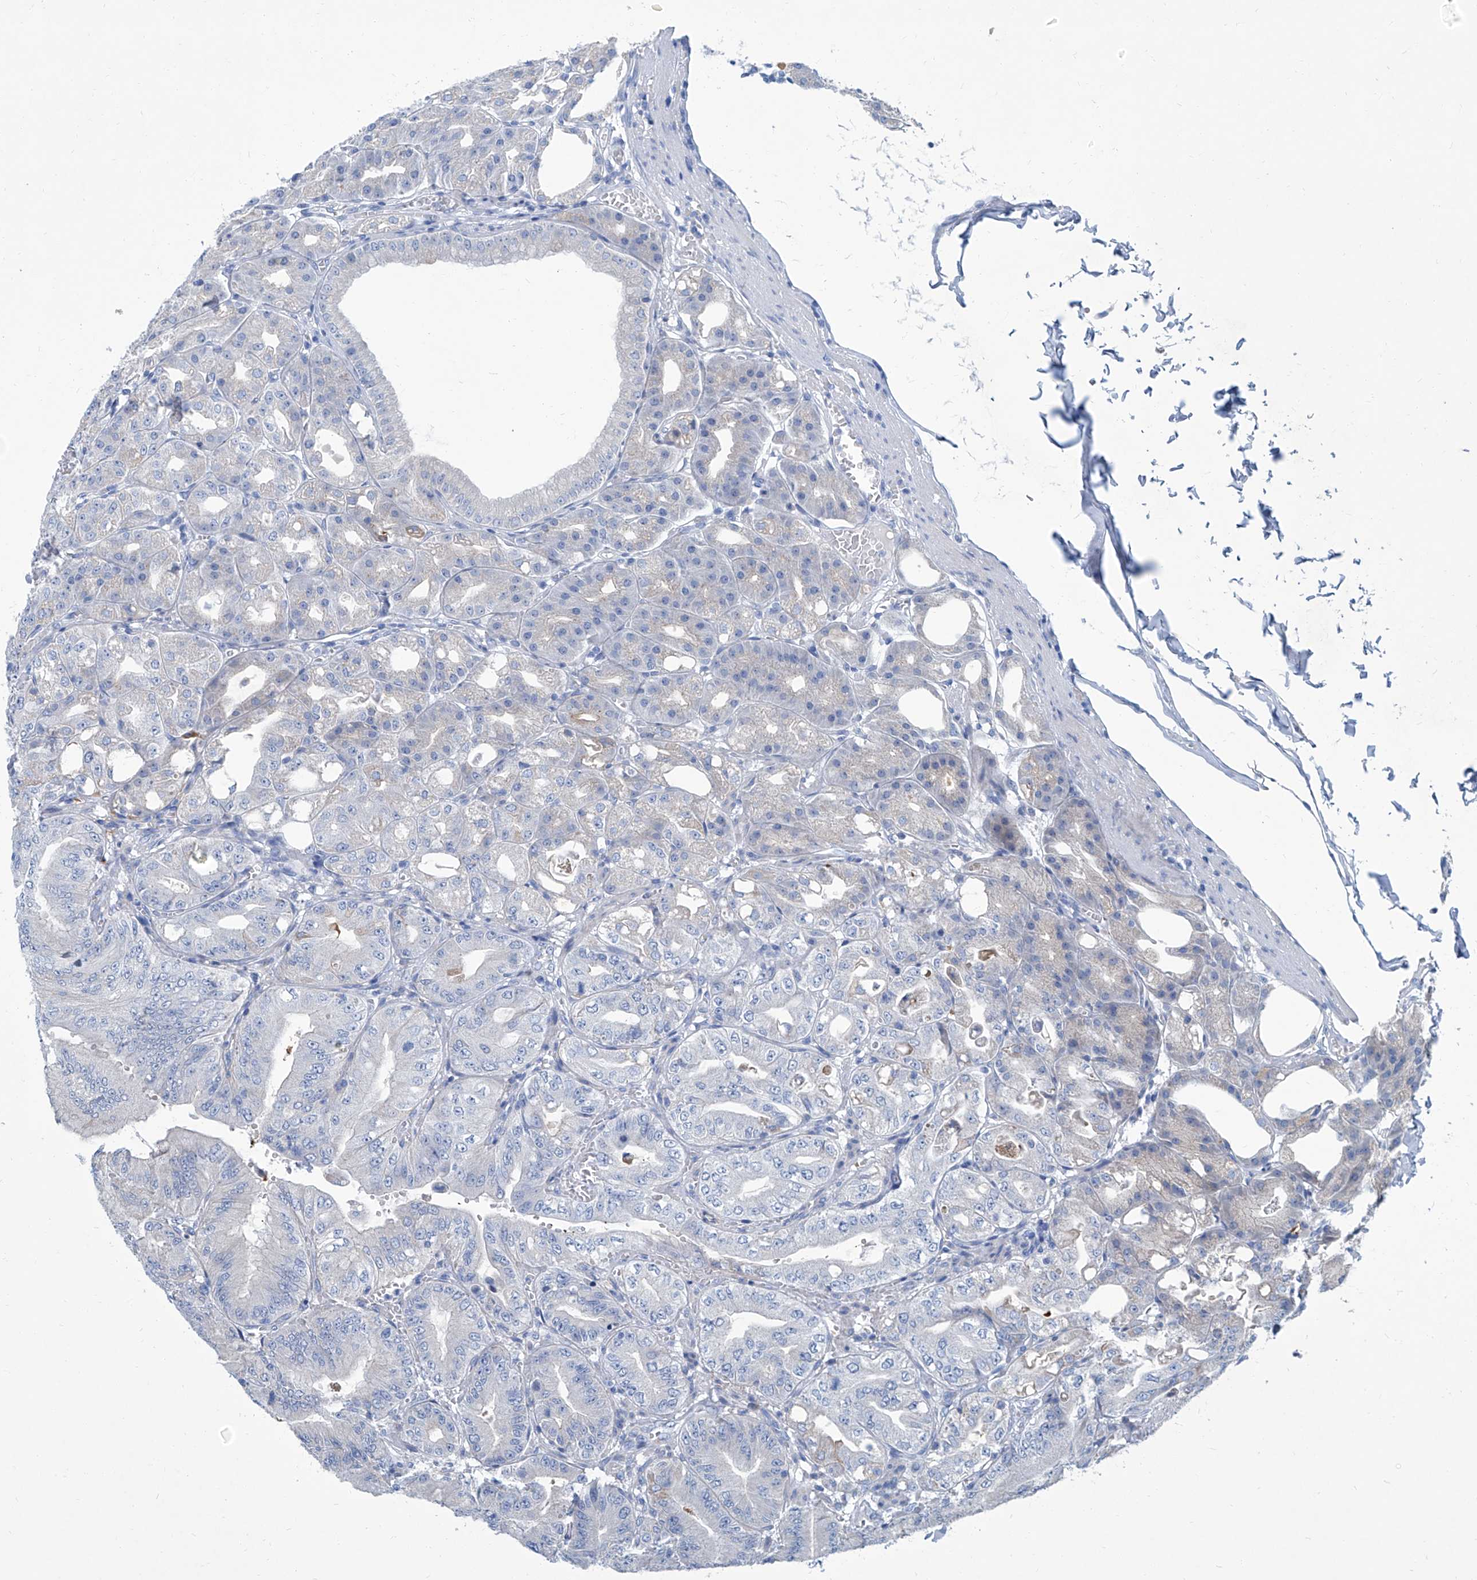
{"staining": {"intensity": "negative", "quantity": "none", "location": "none"}, "tissue": "stomach", "cell_type": "Glandular cells", "image_type": "normal", "snomed": [{"axis": "morphology", "description": "Normal tissue, NOS"}, {"axis": "topography", "description": "Stomach, lower"}], "caption": "A high-resolution image shows immunohistochemistry staining of benign stomach, which reveals no significant positivity in glandular cells. The staining was performed using DAB (3,3'-diaminobenzidine) to visualize the protein expression in brown, while the nuclei were stained in blue with hematoxylin (Magnification: 20x).", "gene": "ZNF519", "patient": {"sex": "male", "age": 71}}